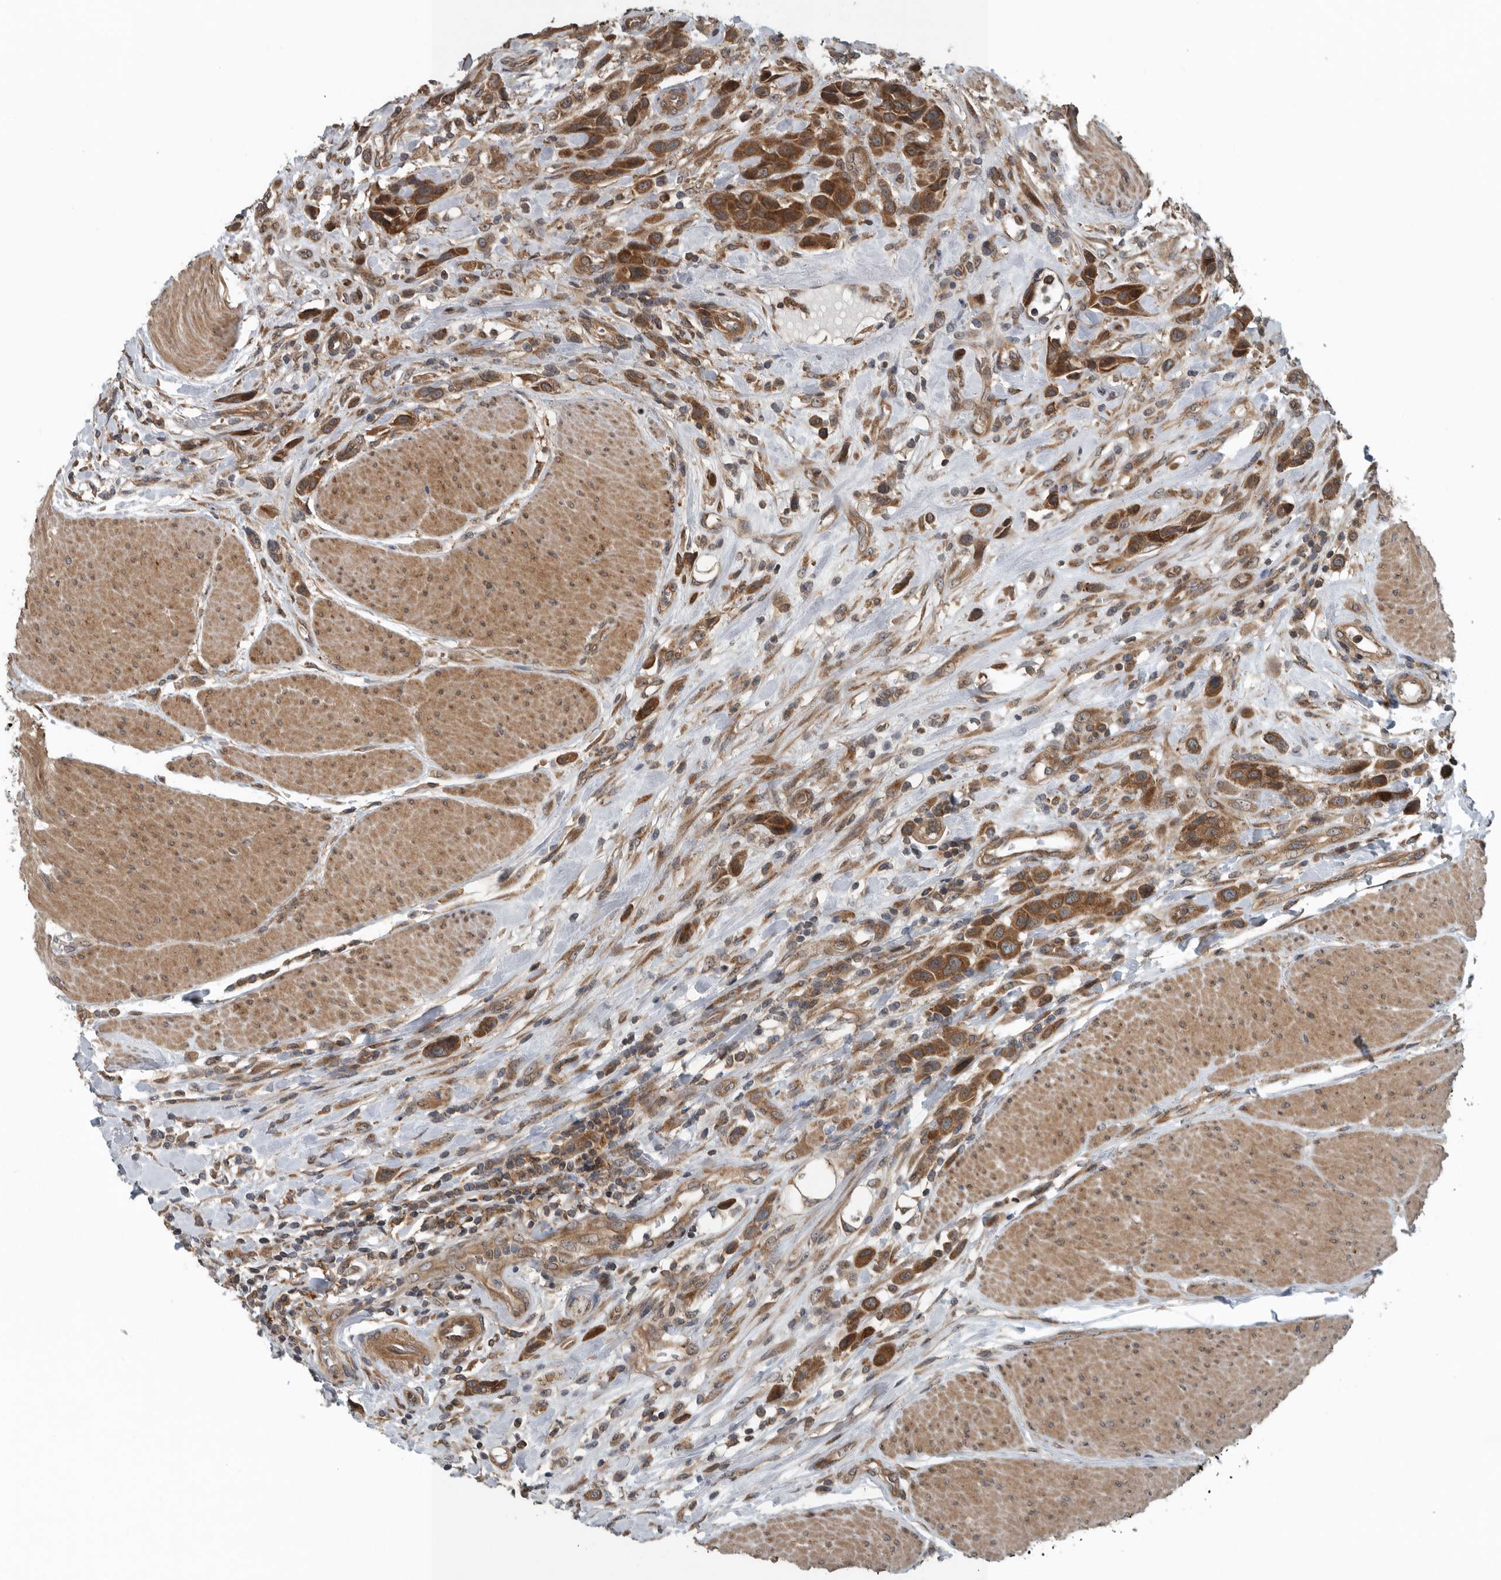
{"staining": {"intensity": "strong", "quantity": ">75%", "location": "cytoplasmic/membranous"}, "tissue": "urothelial cancer", "cell_type": "Tumor cells", "image_type": "cancer", "snomed": [{"axis": "morphology", "description": "Urothelial carcinoma, High grade"}, {"axis": "topography", "description": "Urinary bladder"}], "caption": "Immunohistochemical staining of human urothelial cancer reveals high levels of strong cytoplasmic/membranous protein expression in approximately >75% of tumor cells. The protein of interest is stained brown, and the nuclei are stained in blue (DAB (3,3'-diaminobenzidine) IHC with brightfield microscopy, high magnification).", "gene": "AMFR", "patient": {"sex": "male", "age": 50}}